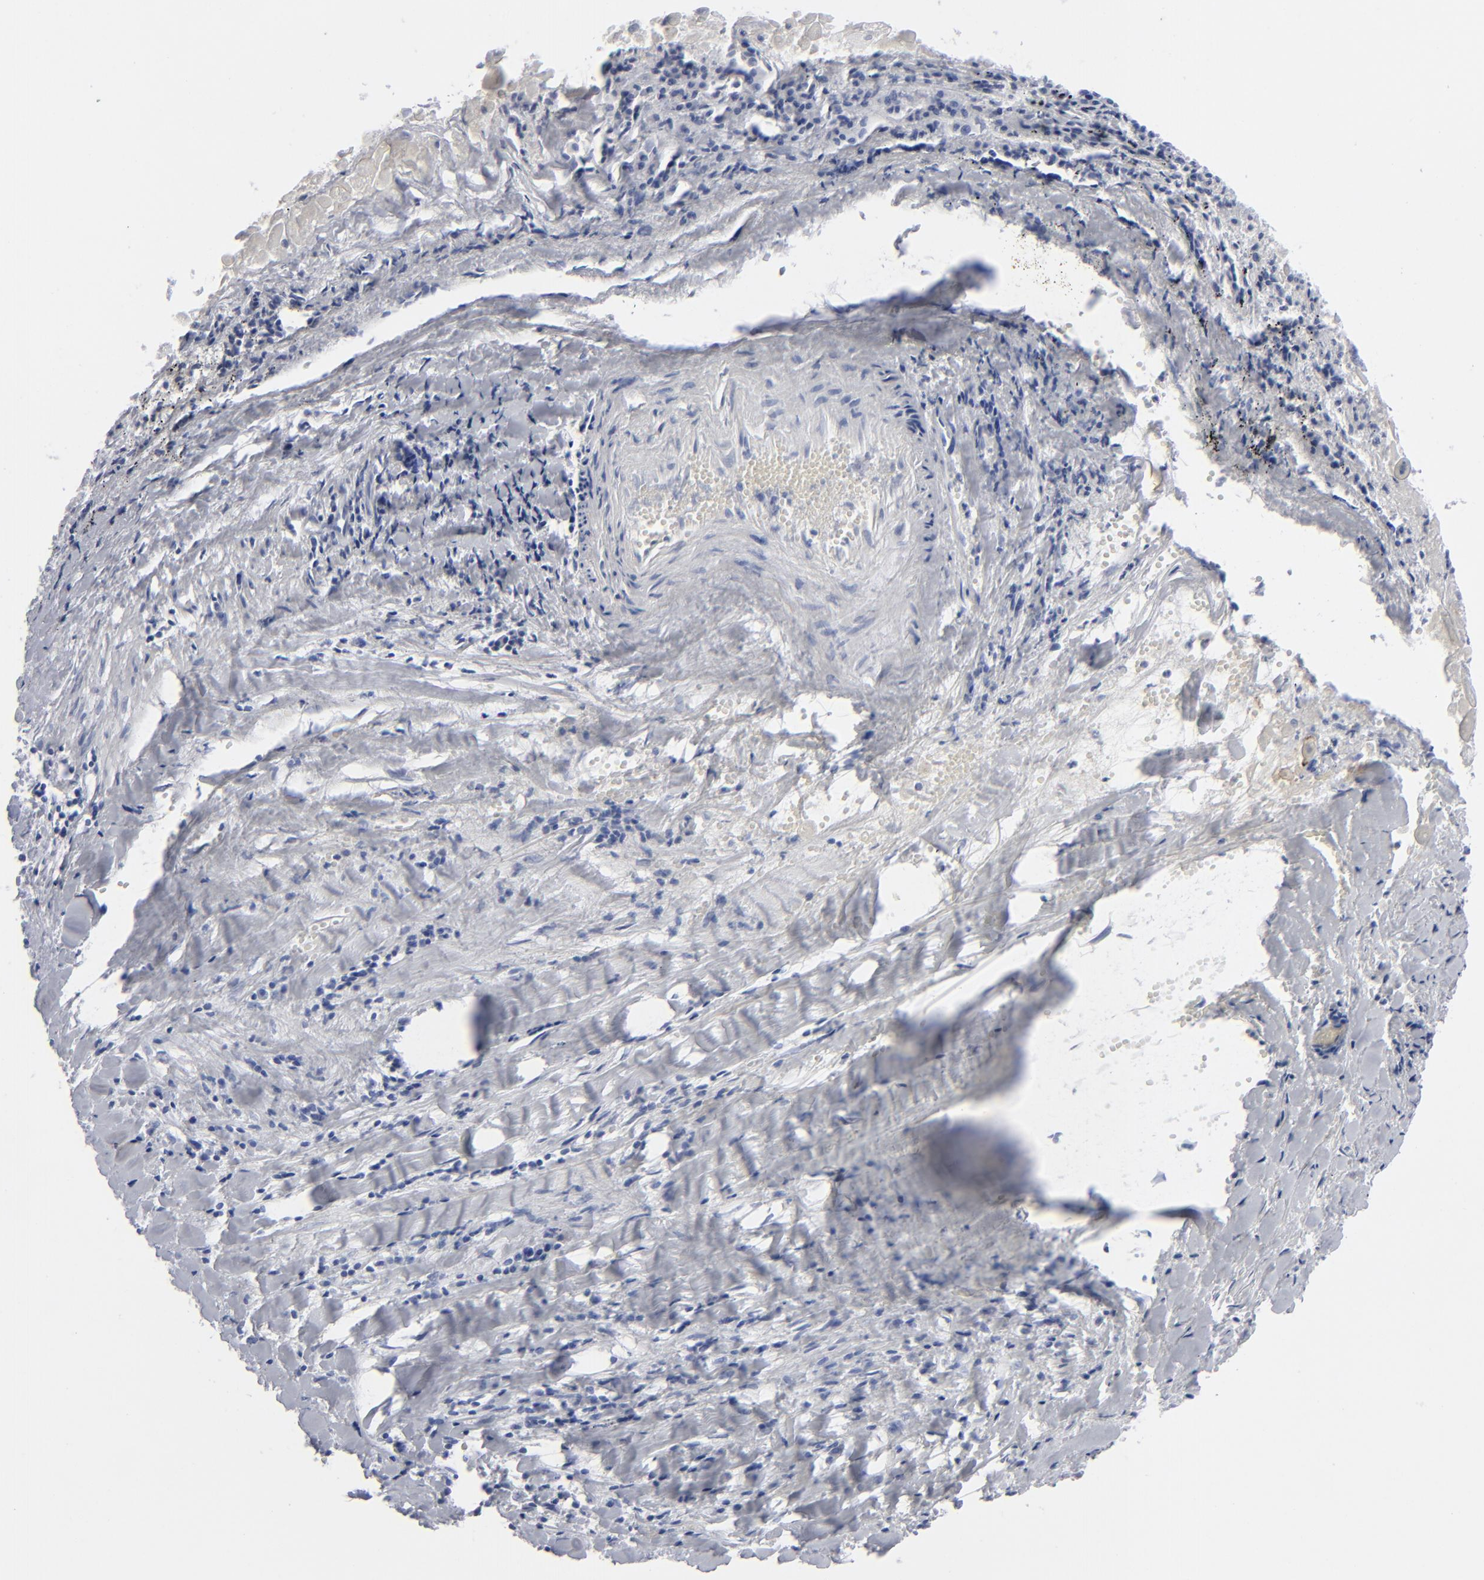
{"staining": {"intensity": "negative", "quantity": "none", "location": "none"}, "tissue": "lung cancer", "cell_type": "Tumor cells", "image_type": "cancer", "snomed": [{"axis": "morphology", "description": "Adenocarcinoma, NOS"}, {"axis": "topography", "description": "Lung"}], "caption": "DAB (3,3'-diaminobenzidine) immunohistochemical staining of adenocarcinoma (lung) shows no significant expression in tumor cells.", "gene": "MSLN", "patient": {"sex": "male", "age": 60}}